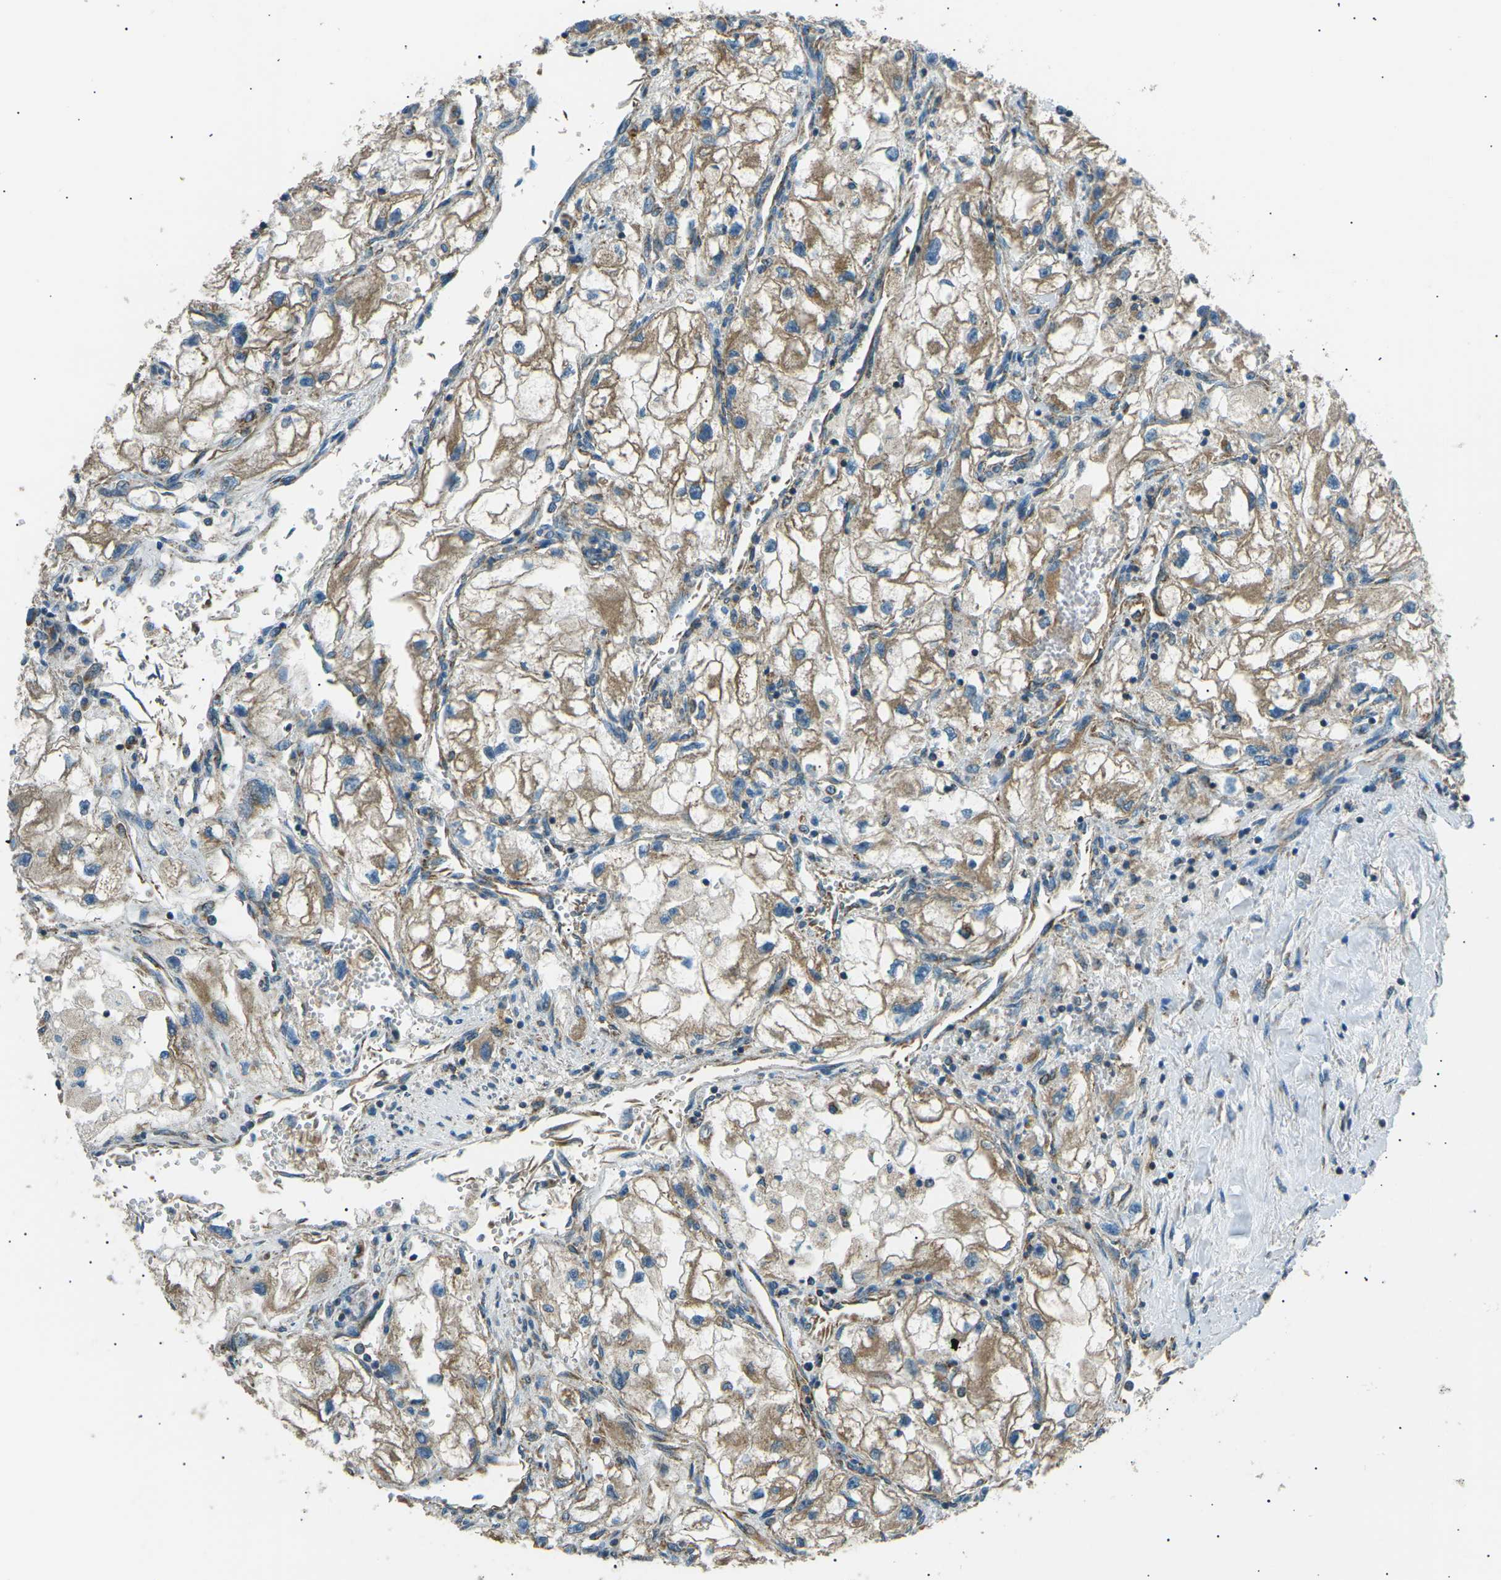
{"staining": {"intensity": "moderate", "quantity": ">75%", "location": "cytoplasmic/membranous"}, "tissue": "renal cancer", "cell_type": "Tumor cells", "image_type": "cancer", "snomed": [{"axis": "morphology", "description": "Adenocarcinoma, NOS"}, {"axis": "topography", "description": "Kidney"}], "caption": "Human renal cancer stained with a brown dye shows moderate cytoplasmic/membranous positive expression in approximately >75% of tumor cells.", "gene": "SLK", "patient": {"sex": "female", "age": 70}}